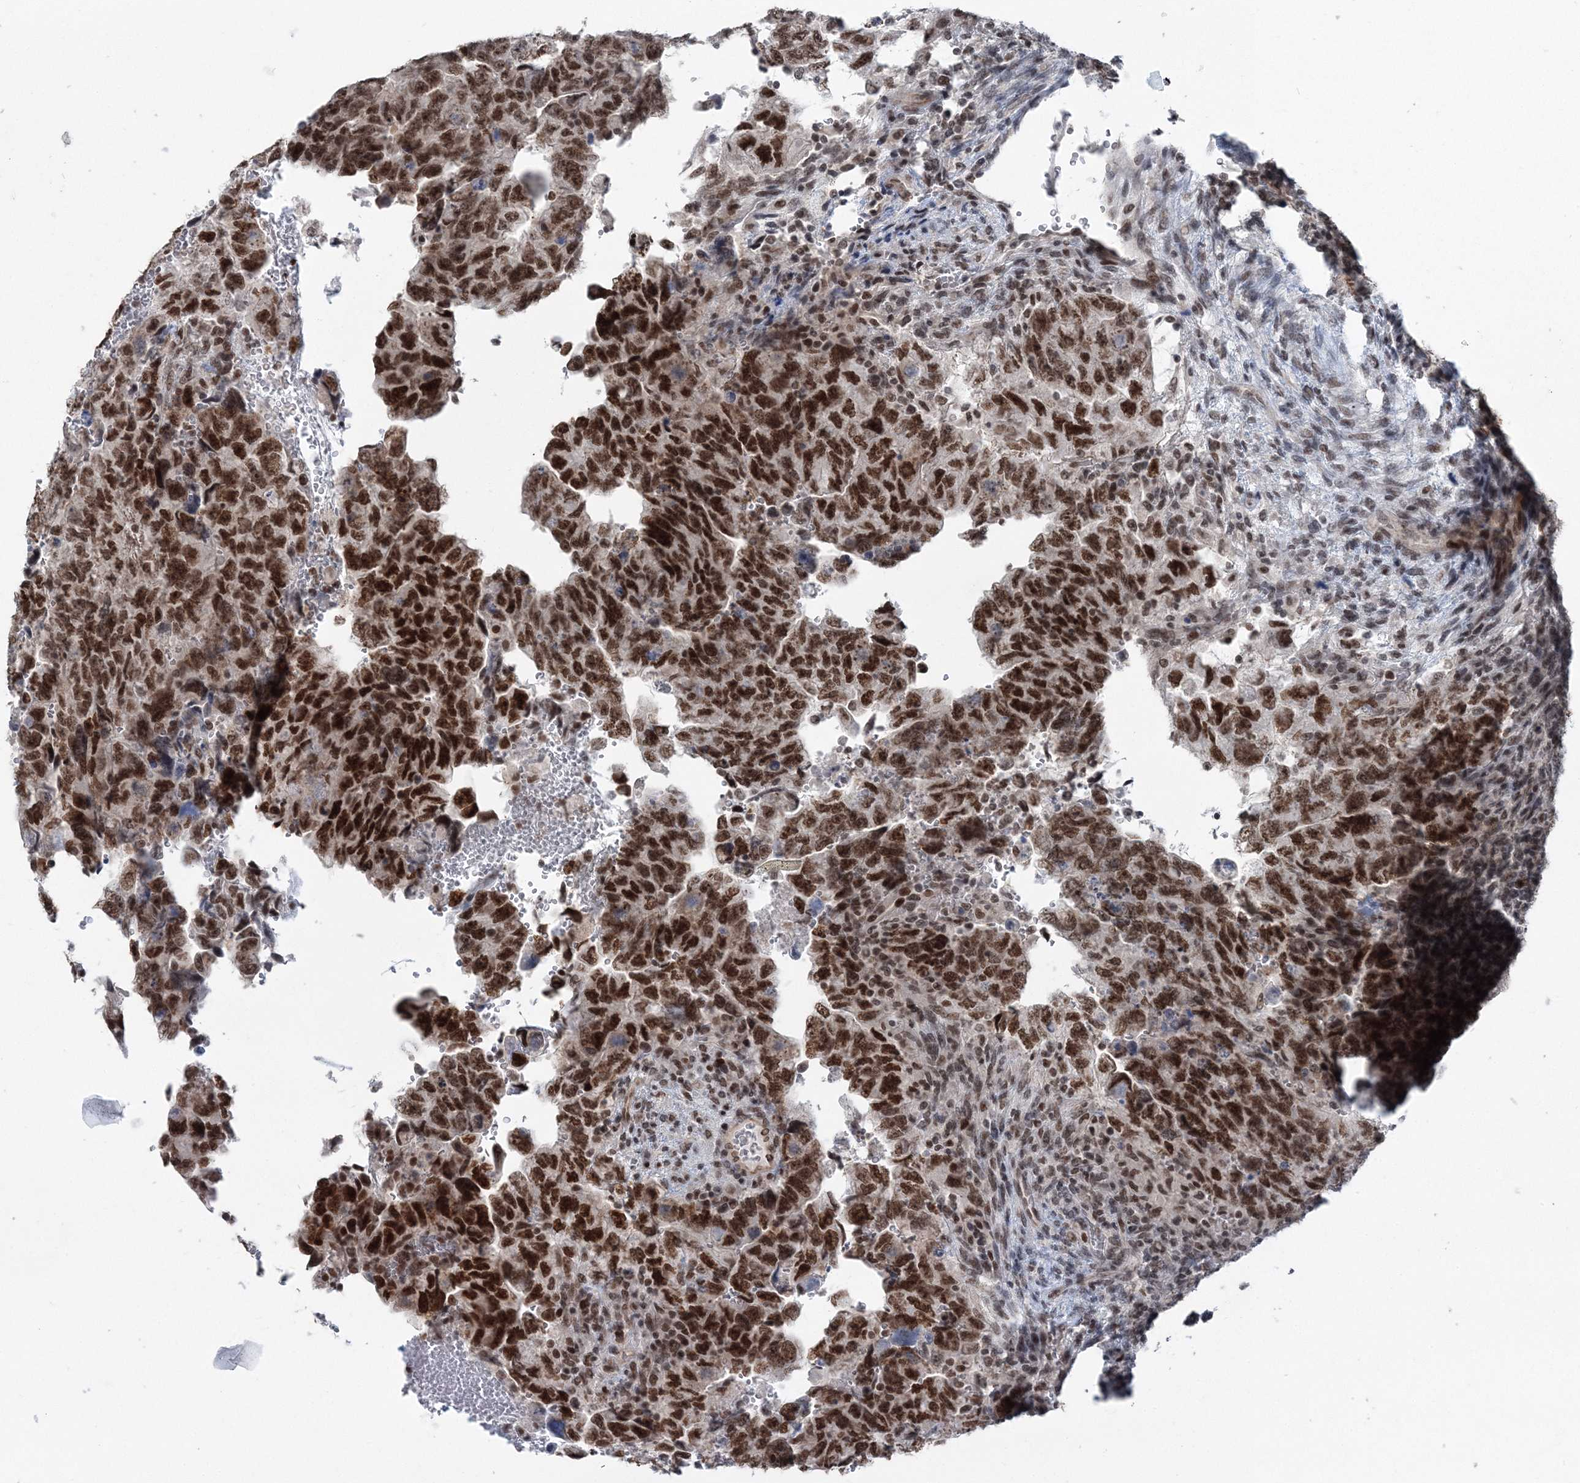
{"staining": {"intensity": "moderate", "quantity": ">75%", "location": "nuclear"}, "tissue": "testis cancer", "cell_type": "Tumor cells", "image_type": "cancer", "snomed": [{"axis": "morphology", "description": "Carcinoma, Embryonal, NOS"}, {"axis": "topography", "description": "Testis"}], "caption": "A brown stain highlights moderate nuclear positivity of a protein in human testis cancer tumor cells. Immunohistochemistry (ihc) stains the protein of interest in brown and the nuclei are stained blue.", "gene": "PDS5A", "patient": {"sex": "male", "age": 36}}